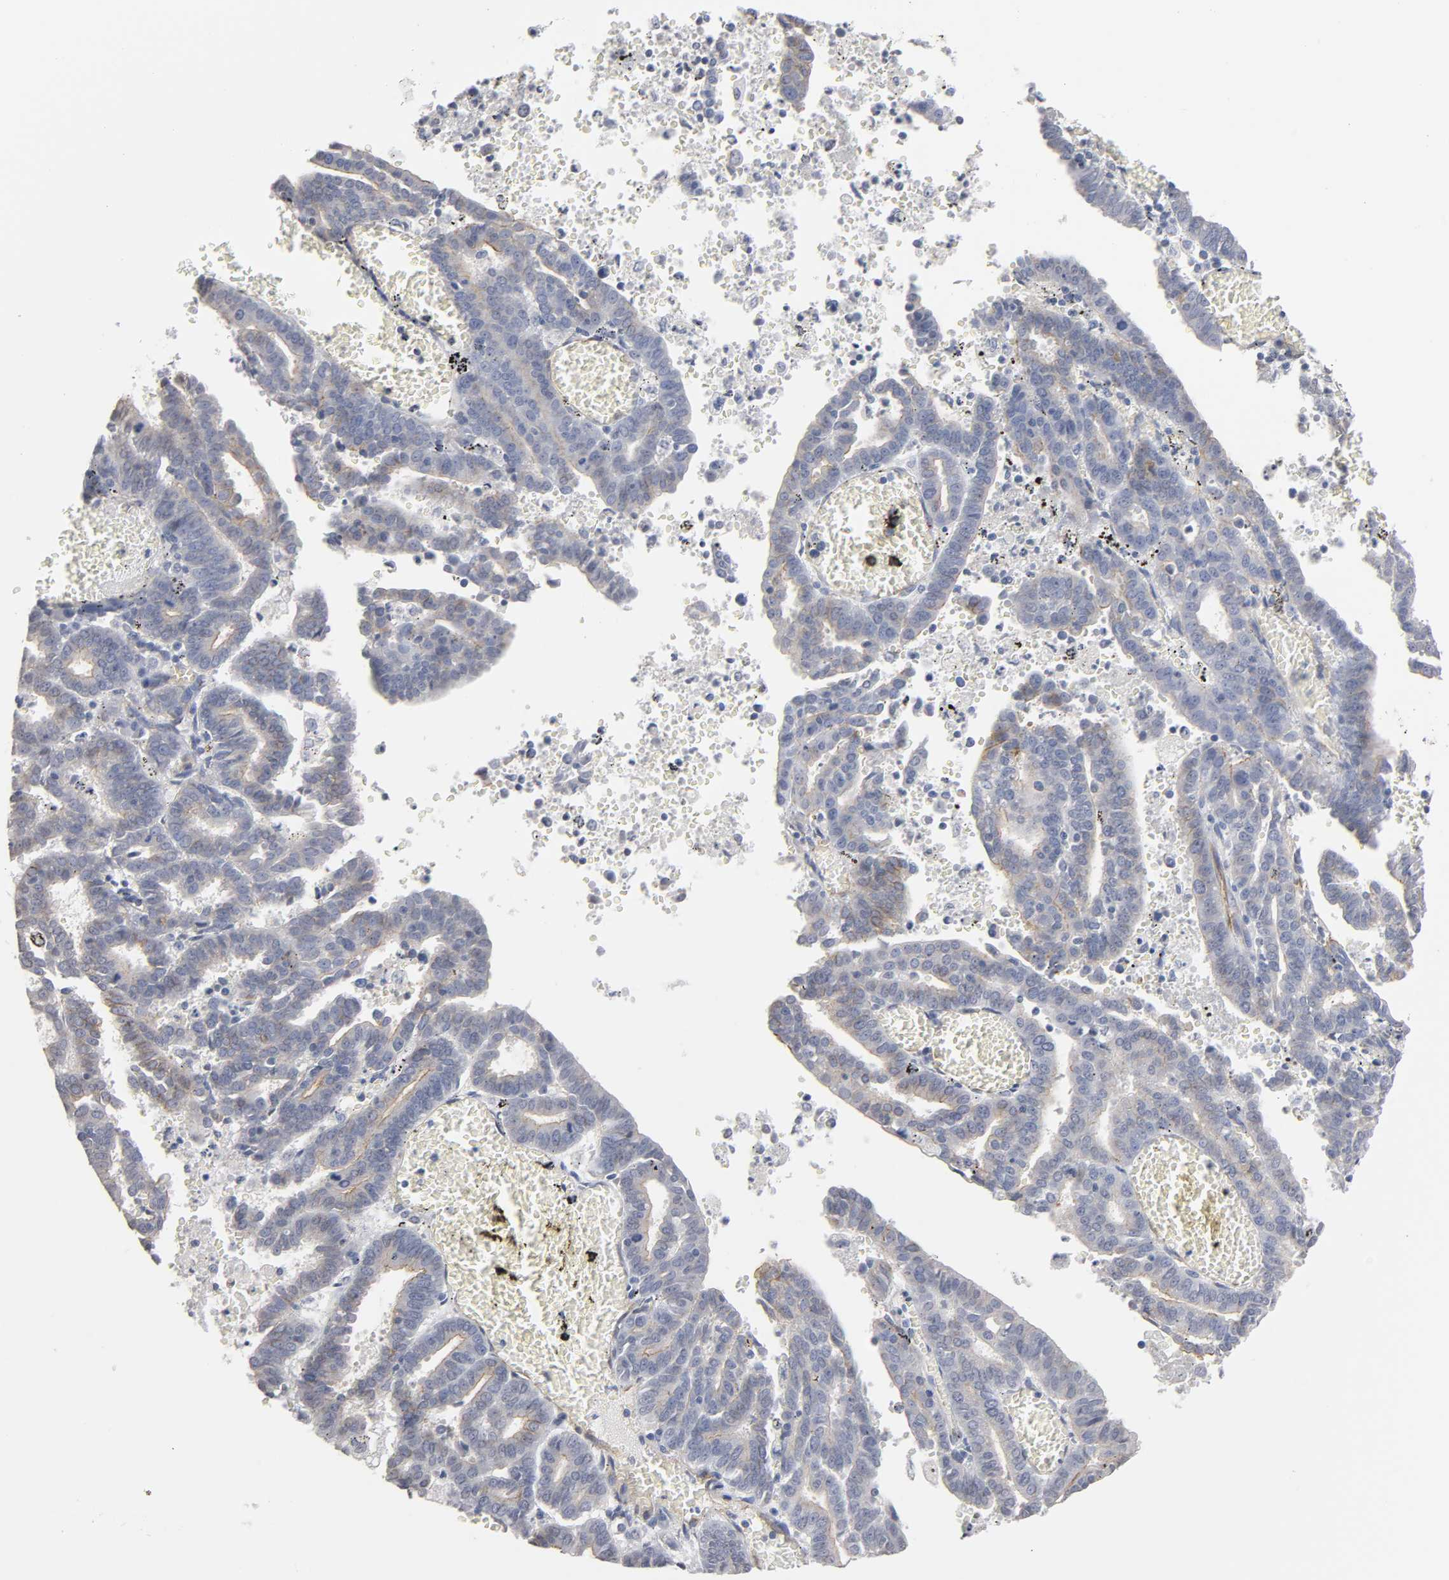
{"staining": {"intensity": "moderate", "quantity": "25%-75%", "location": "cytoplasmic/membranous"}, "tissue": "endometrial cancer", "cell_type": "Tumor cells", "image_type": "cancer", "snomed": [{"axis": "morphology", "description": "Adenocarcinoma, NOS"}, {"axis": "topography", "description": "Uterus"}], "caption": "The image reveals staining of adenocarcinoma (endometrial), revealing moderate cytoplasmic/membranous protein positivity (brown color) within tumor cells.", "gene": "SPTAN1", "patient": {"sex": "female", "age": 83}}